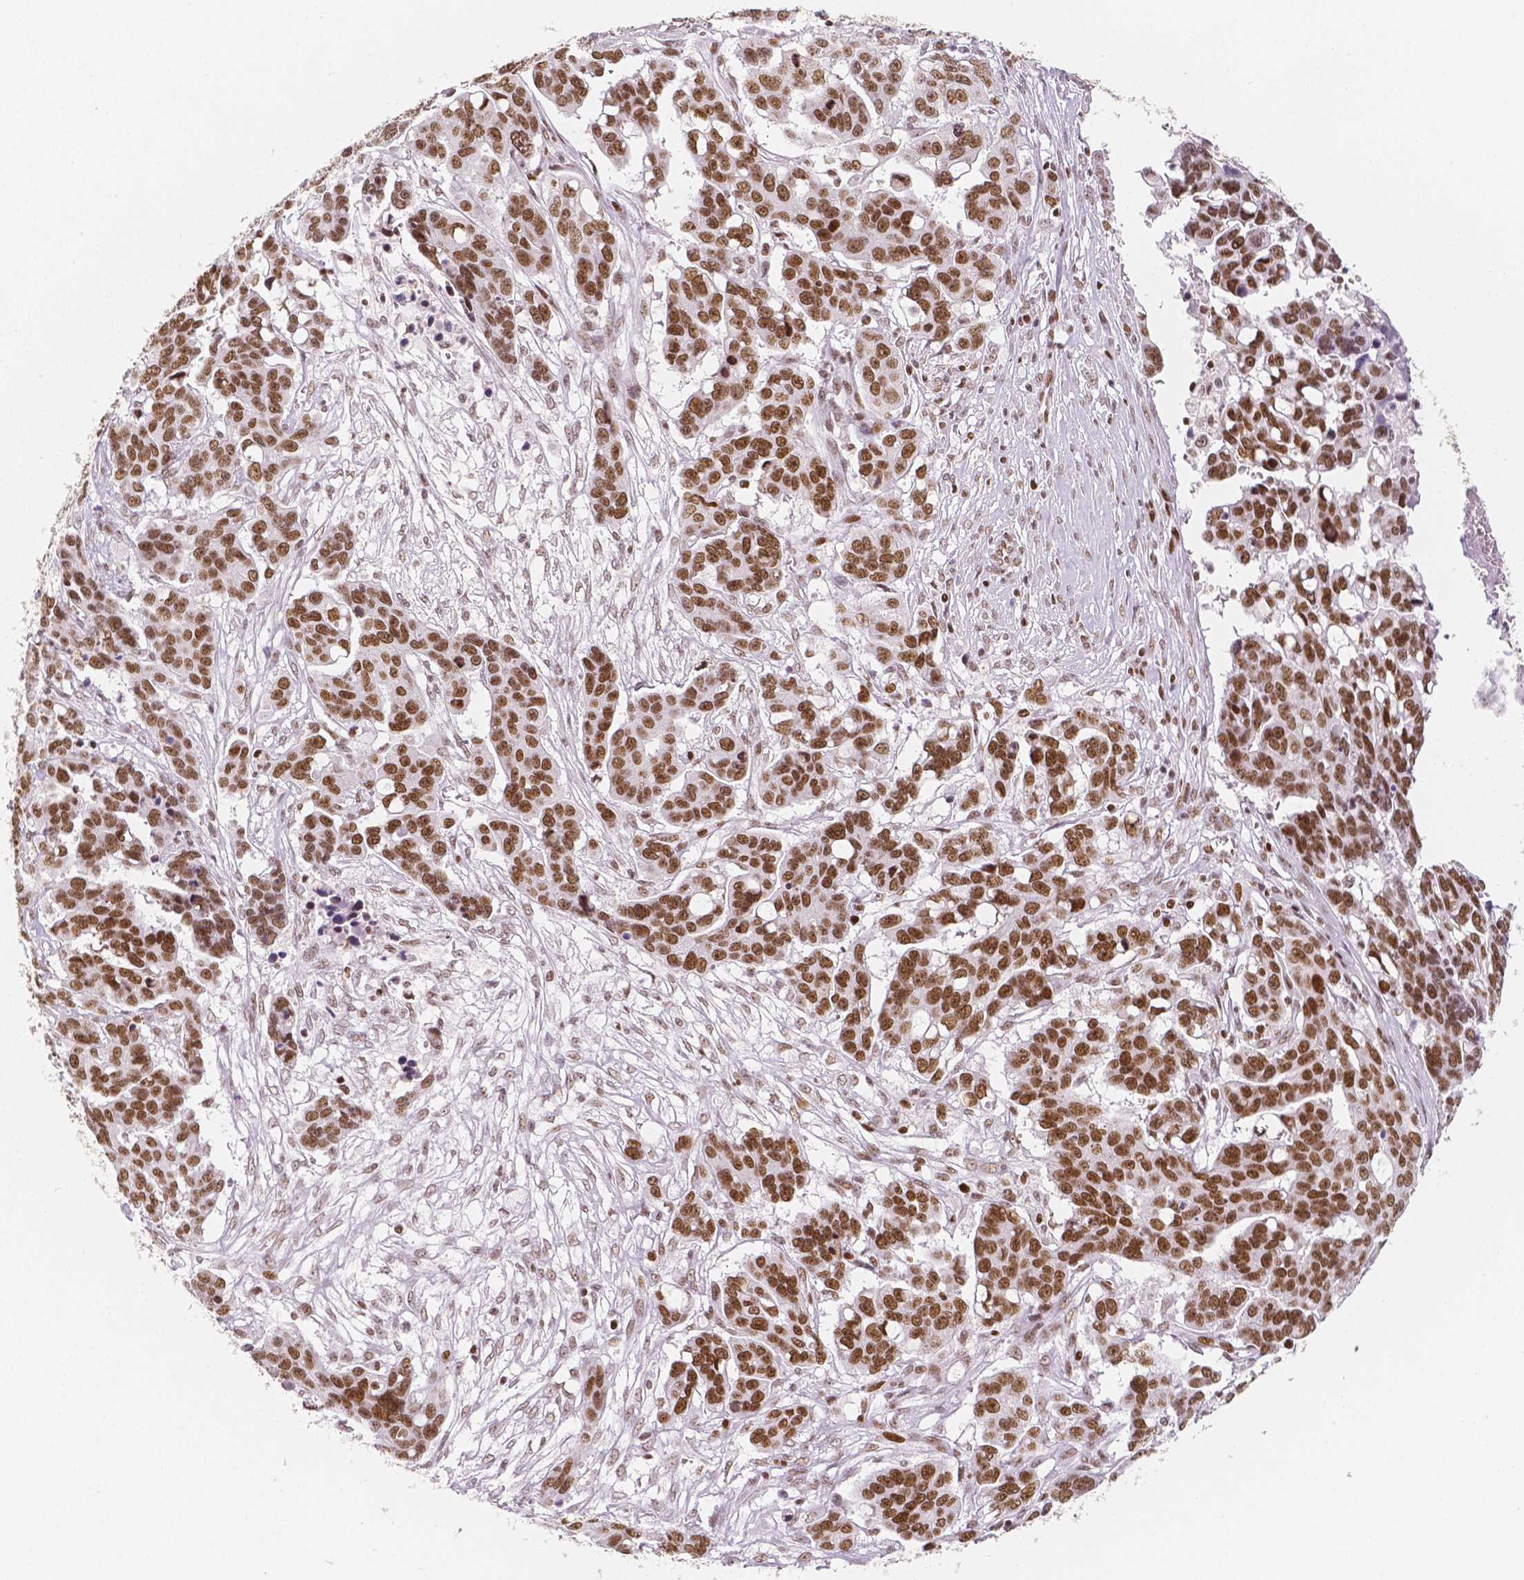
{"staining": {"intensity": "strong", "quantity": ">75%", "location": "nuclear"}, "tissue": "ovarian cancer", "cell_type": "Tumor cells", "image_type": "cancer", "snomed": [{"axis": "morphology", "description": "Carcinoma, endometroid"}, {"axis": "topography", "description": "Ovary"}], "caption": "High-magnification brightfield microscopy of ovarian endometroid carcinoma stained with DAB (3,3'-diaminobenzidine) (brown) and counterstained with hematoxylin (blue). tumor cells exhibit strong nuclear staining is present in approximately>75% of cells.", "gene": "HDAC1", "patient": {"sex": "female", "age": 78}}